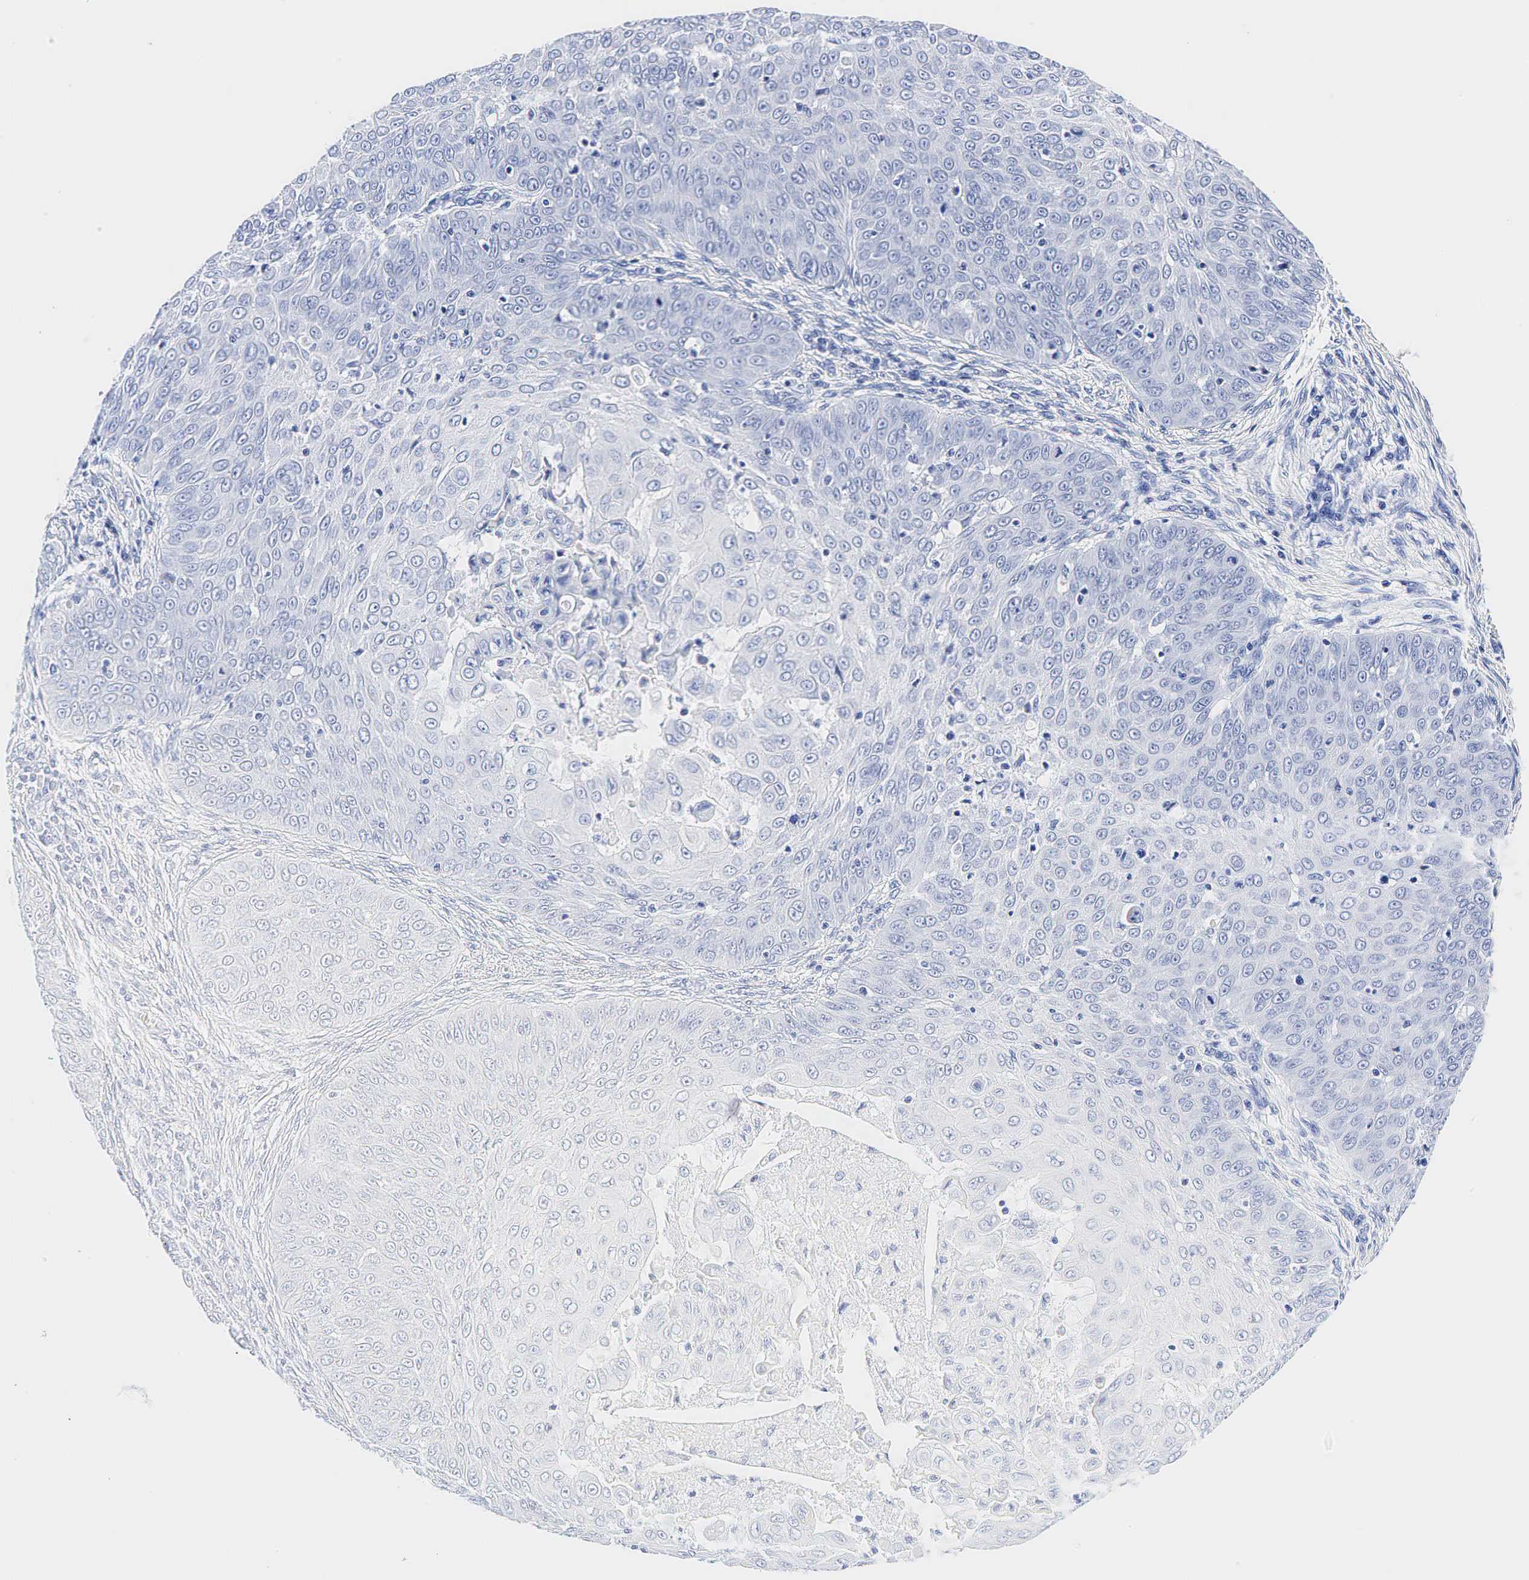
{"staining": {"intensity": "negative", "quantity": "none", "location": "none"}, "tissue": "skin cancer", "cell_type": "Tumor cells", "image_type": "cancer", "snomed": [{"axis": "morphology", "description": "Squamous cell carcinoma, NOS"}, {"axis": "topography", "description": "Skin"}], "caption": "IHC of human squamous cell carcinoma (skin) reveals no expression in tumor cells.", "gene": "TG", "patient": {"sex": "male", "age": 82}}